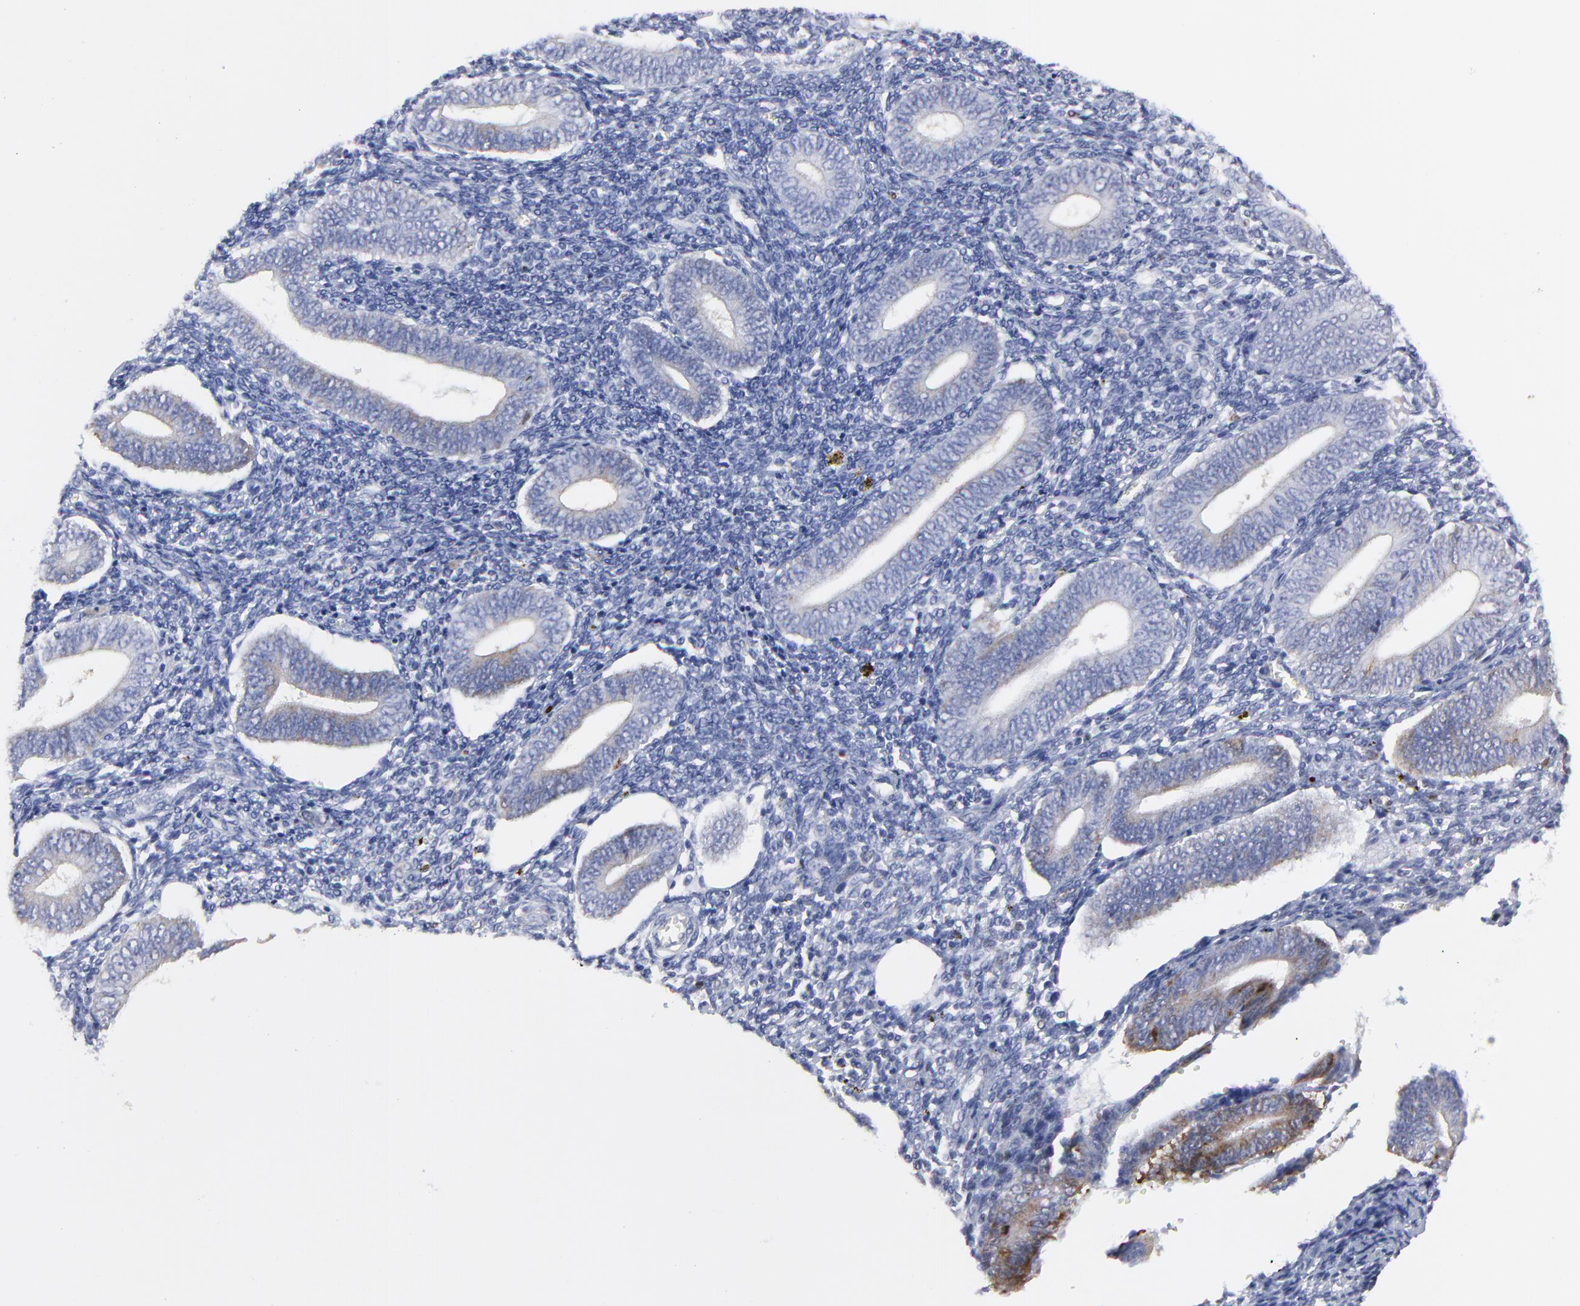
{"staining": {"intensity": "moderate", "quantity": "<25%", "location": "cytoplasmic/membranous"}, "tissue": "endometrium", "cell_type": "Cells in endometrial stroma", "image_type": "normal", "snomed": [{"axis": "morphology", "description": "Normal tissue, NOS"}, {"axis": "topography", "description": "Uterus"}, {"axis": "topography", "description": "Endometrium"}], "caption": "Endometrium stained with a brown dye displays moderate cytoplasmic/membranous positive expression in about <25% of cells in endometrial stroma.", "gene": "NCAPH", "patient": {"sex": "female", "age": 33}}